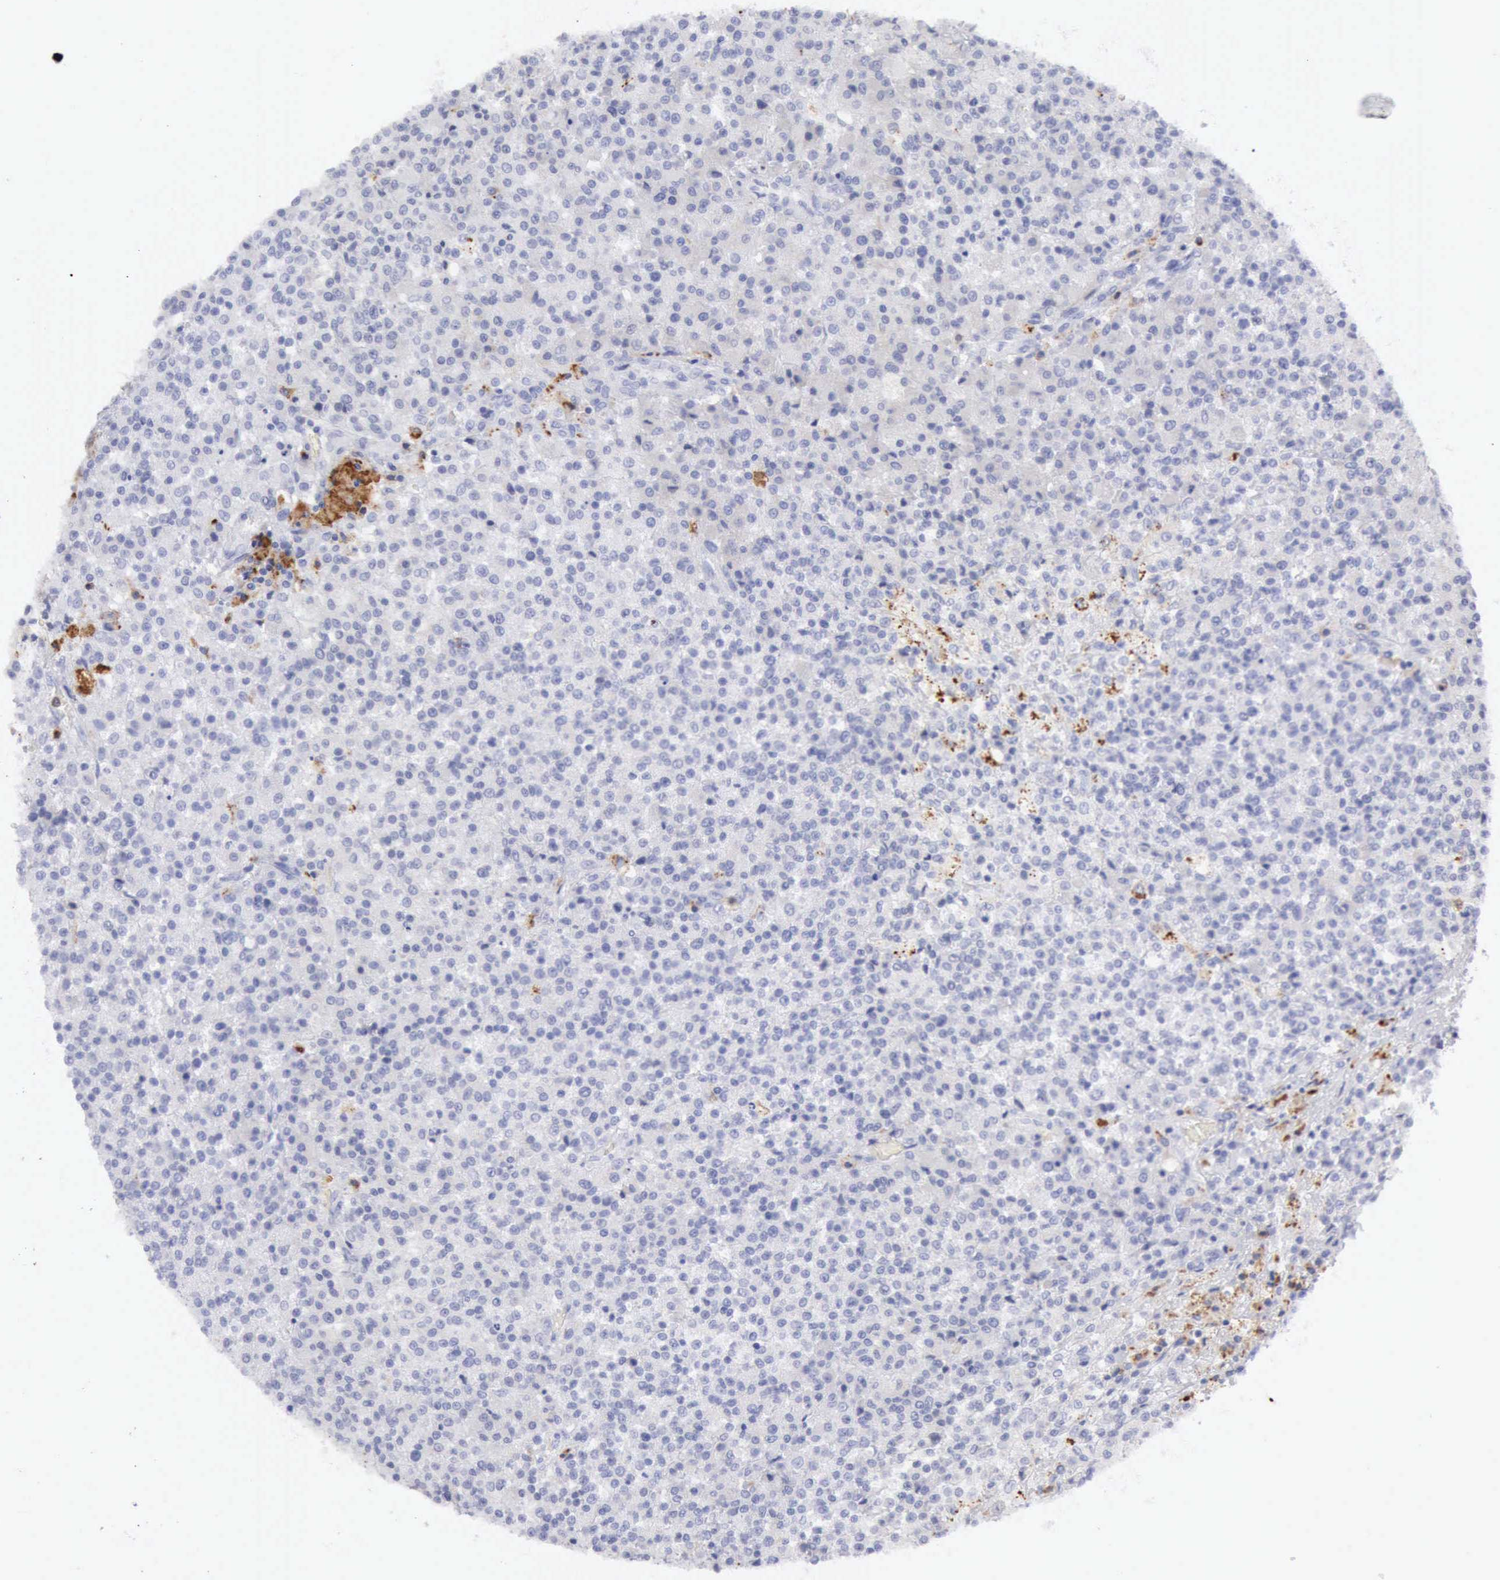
{"staining": {"intensity": "negative", "quantity": "none", "location": "none"}, "tissue": "testis cancer", "cell_type": "Tumor cells", "image_type": "cancer", "snomed": [{"axis": "morphology", "description": "Seminoma, NOS"}, {"axis": "topography", "description": "Testis"}], "caption": "This is an immunohistochemistry photomicrograph of human testis cancer (seminoma). There is no staining in tumor cells.", "gene": "CTSS", "patient": {"sex": "male", "age": 59}}